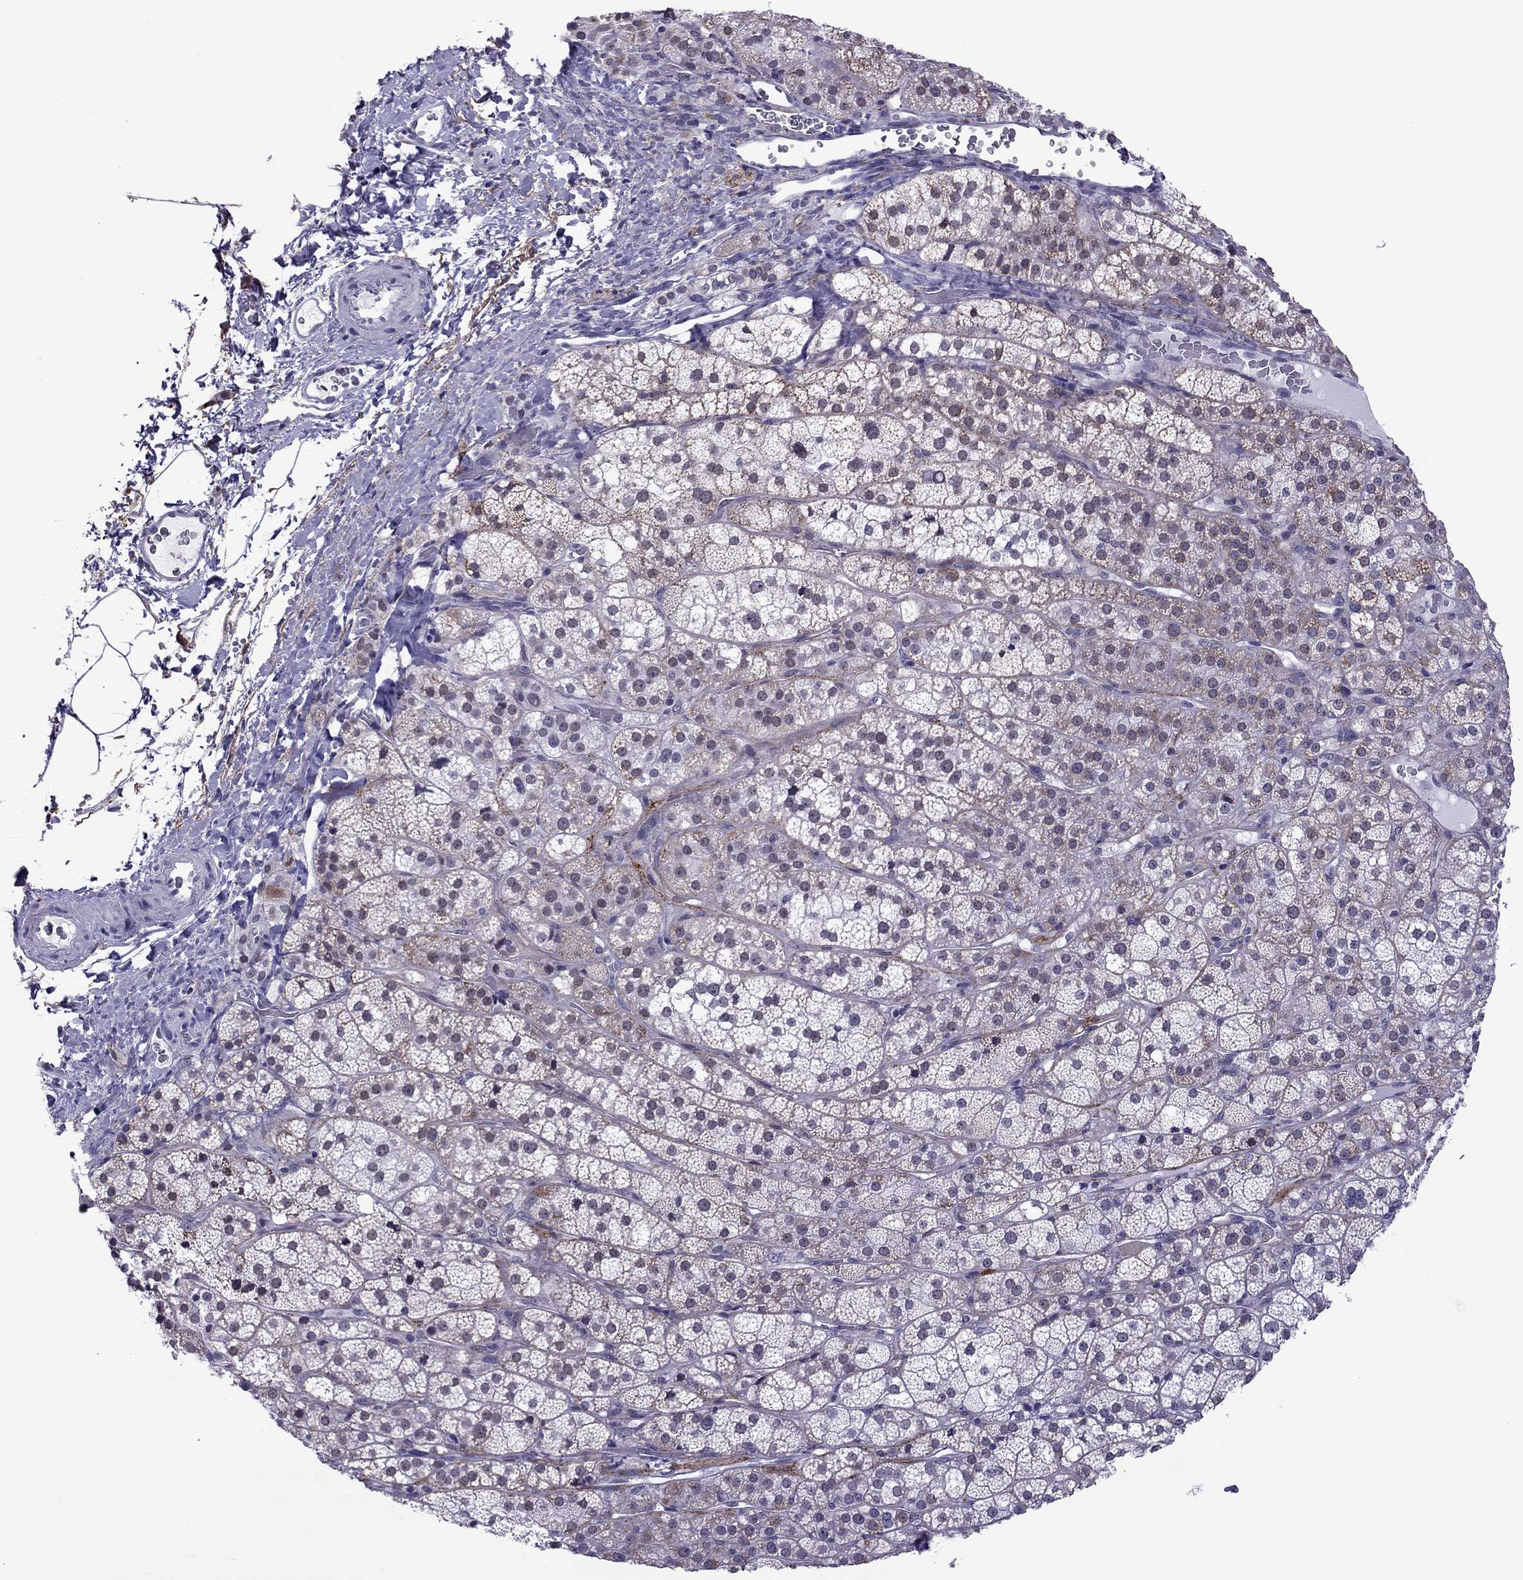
{"staining": {"intensity": "moderate", "quantity": "<25%", "location": "cytoplasmic/membranous"}, "tissue": "adrenal gland", "cell_type": "Glandular cells", "image_type": "normal", "snomed": [{"axis": "morphology", "description": "Normal tissue, NOS"}, {"axis": "topography", "description": "Adrenal gland"}], "caption": "Approximately <25% of glandular cells in normal human adrenal gland demonstrate moderate cytoplasmic/membranous protein staining as visualized by brown immunohistochemical staining.", "gene": "ZNF646", "patient": {"sex": "female", "age": 60}}